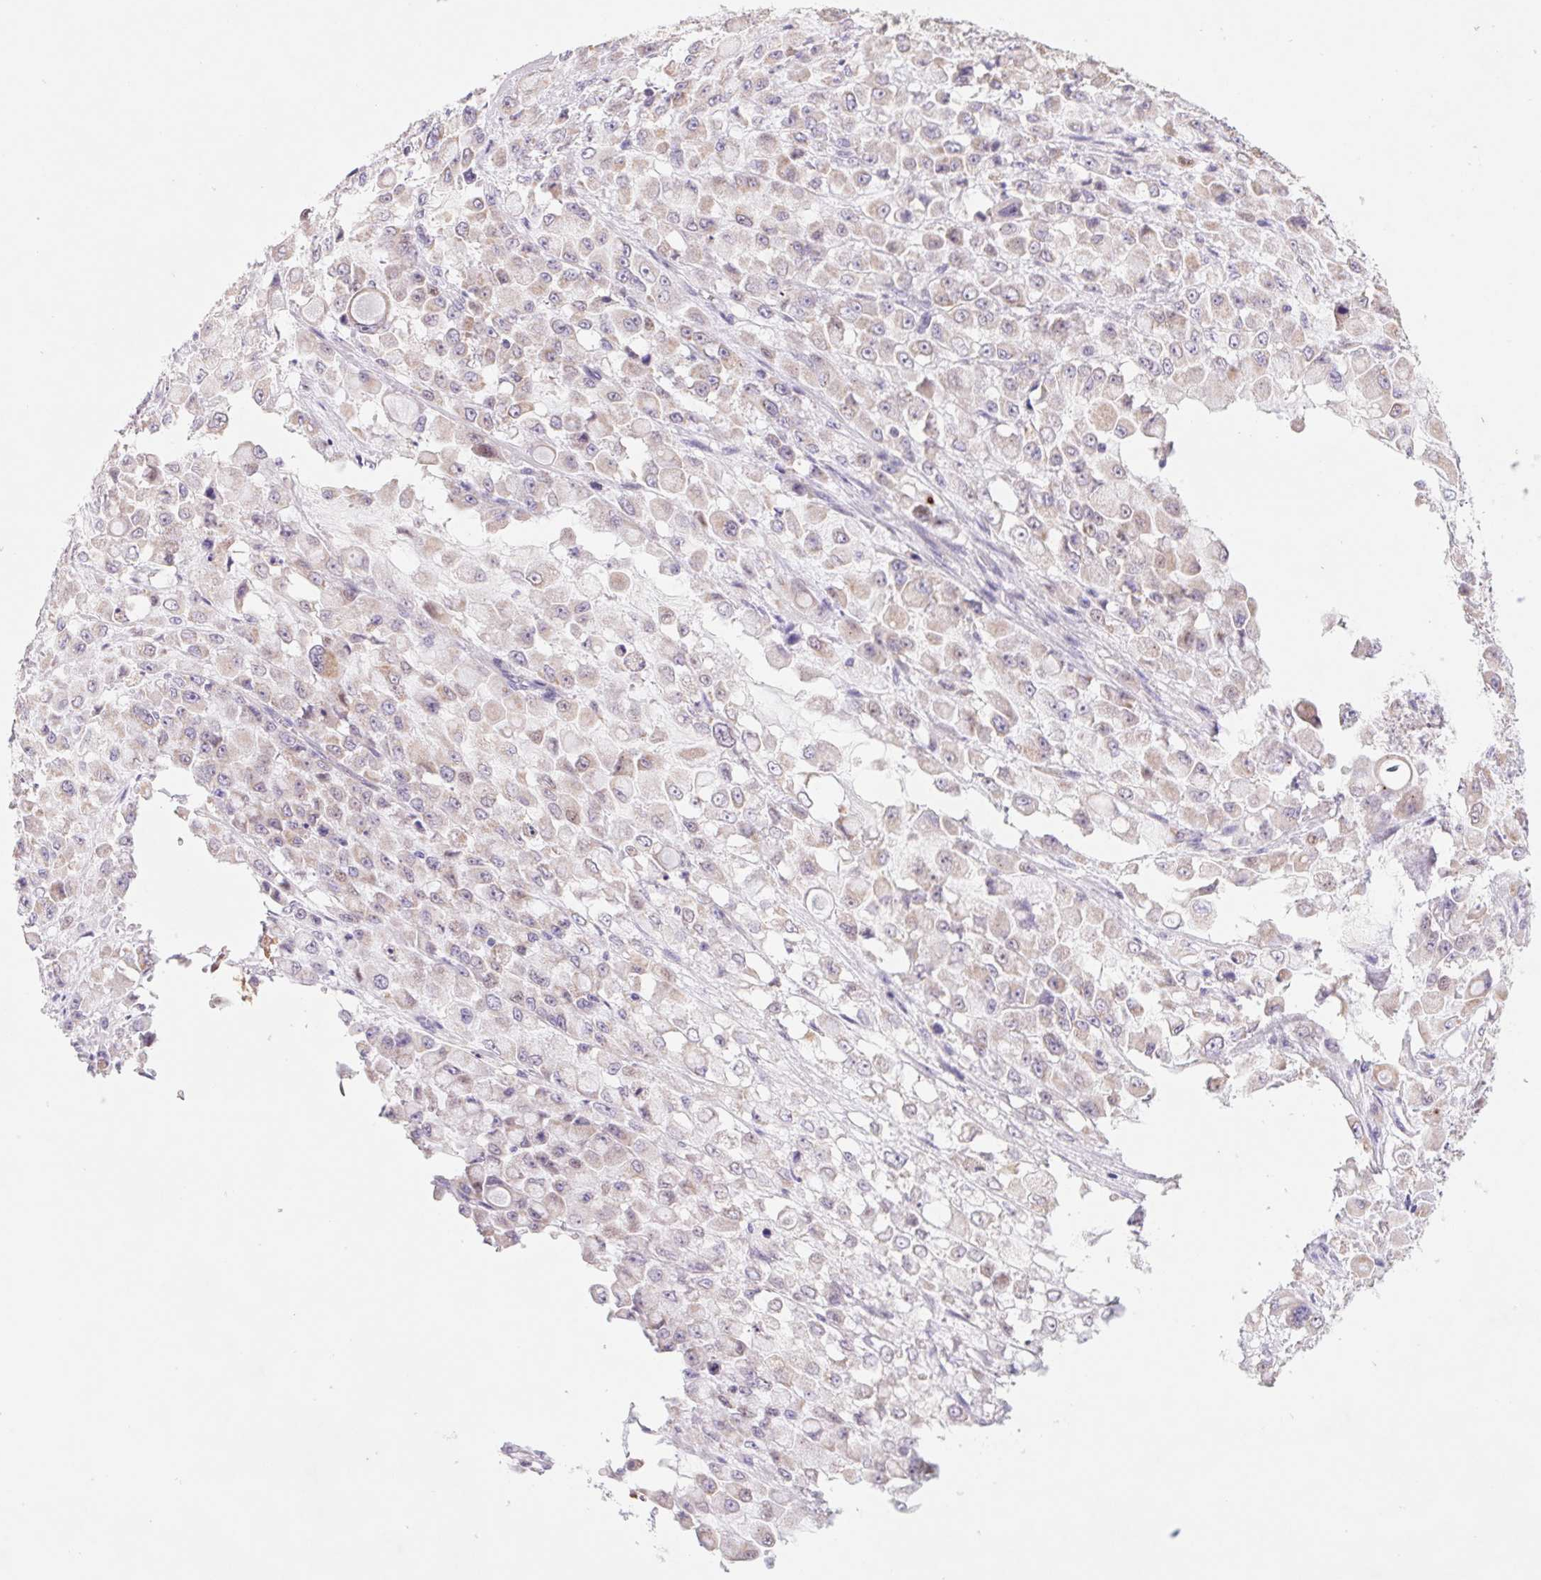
{"staining": {"intensity": "weak", "quantity": "<25%", "location": "nuclear"}, "tissue": "stomach cancer", "cell_type": "Tumor cells", "image_type": "cancer", "snomed": [{"axis": "morphology", "description": "Adenocarcinoma, NOS"}, {"axis": "topography", "description": "Stomach"}], "caption": "Tumor cells show no significant positivity in stomach cancer (adenocarcinoma). (DAB immunohistochemistry (IHC) with hematoxylin counter stain).", "gene": "DPPA5", "patient": {"sex": "female", "age": 76}}